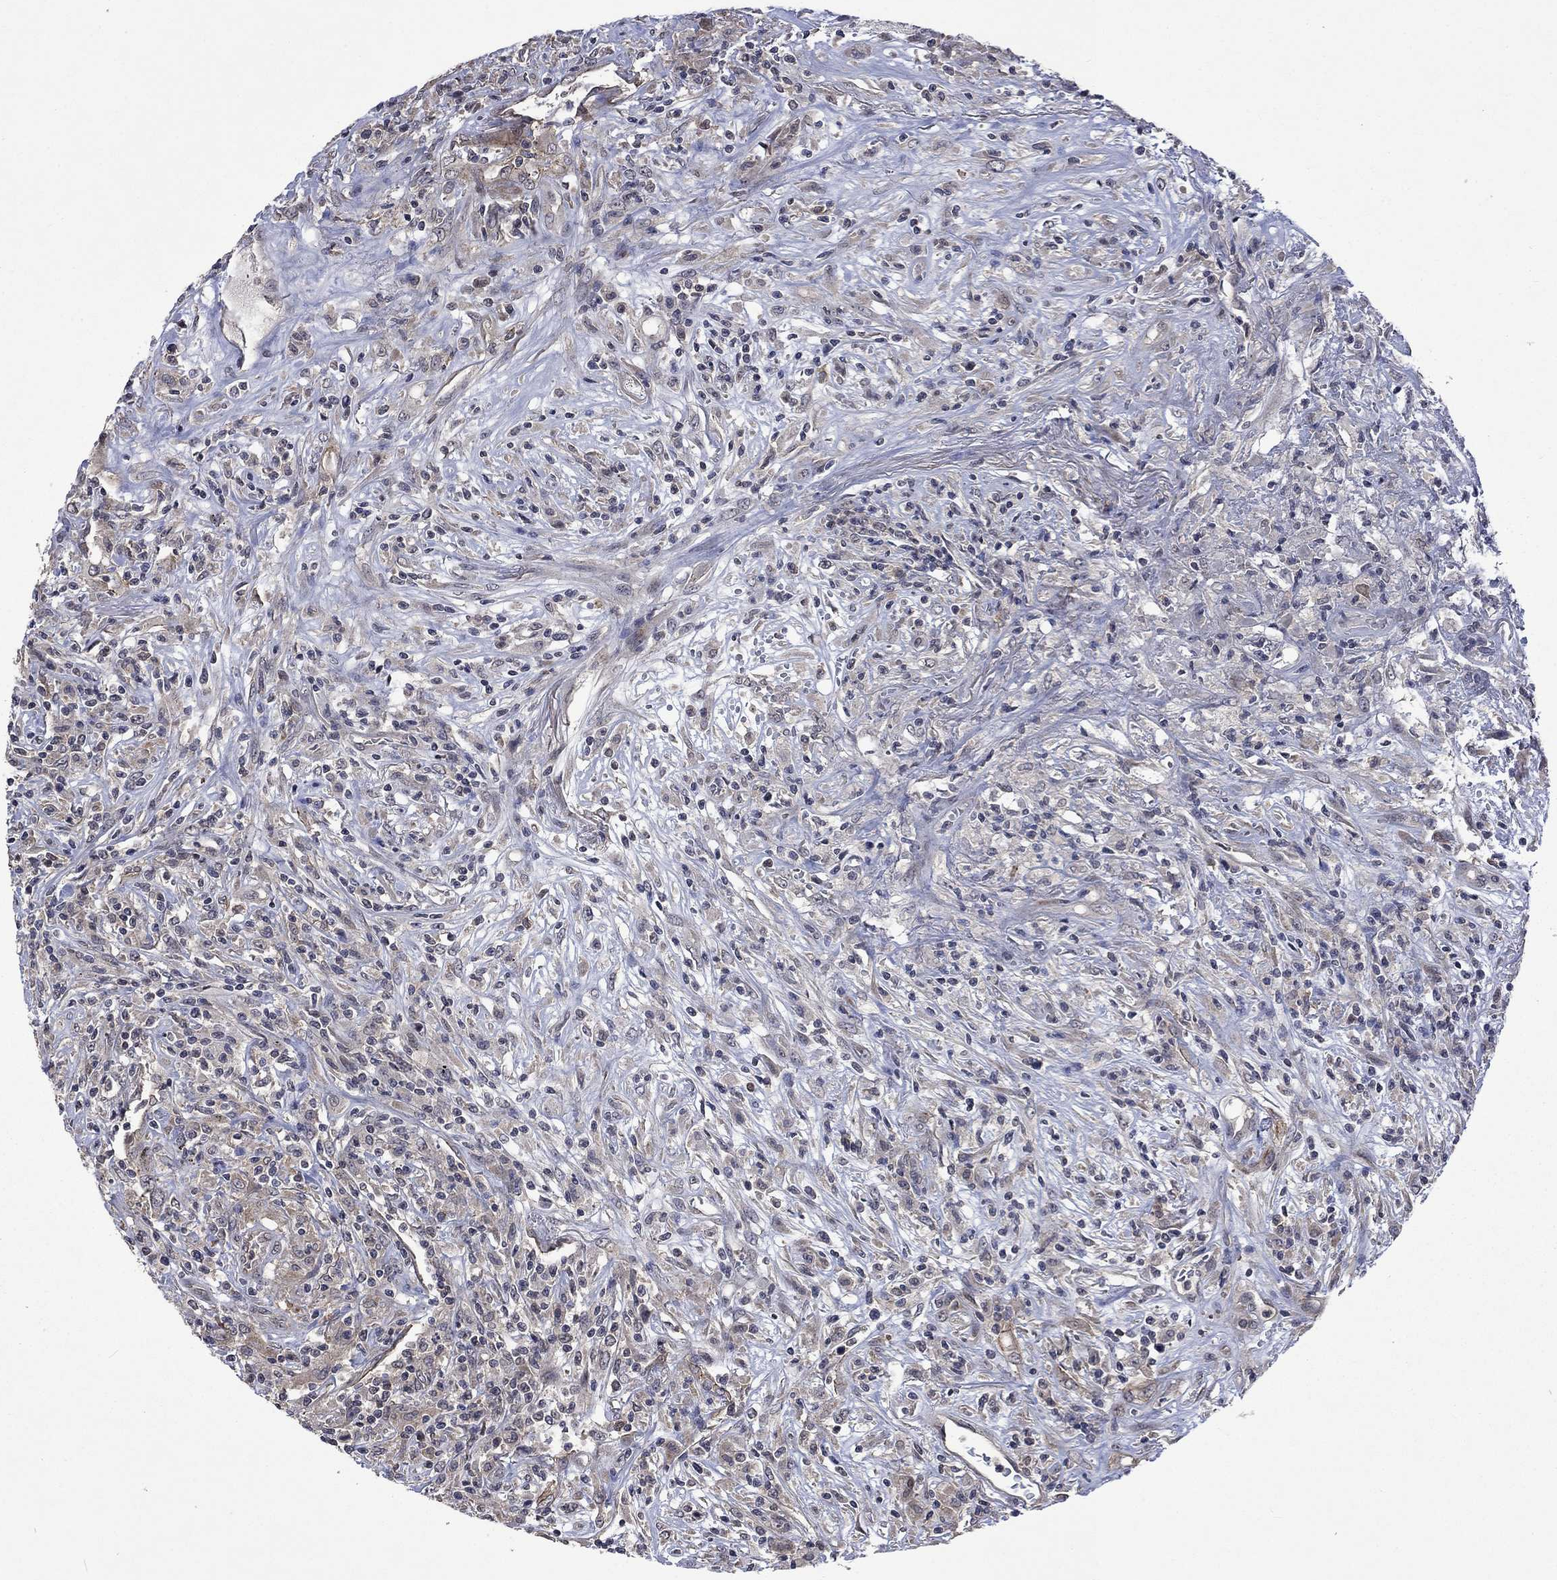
{"staining": {"intensity": "negative", "quantity": "none", "location": "none"}, "tissue": "lymphoma", "cell_type": "Tumor cells", "image_type": "cancer", "snomed": [{"axis": "morphology", "description": "Malignant lymphoma, non-Hodgkin's type, High grade"}, {"axis": "topography", "description": "Lung"}], "caption": "High power microscopy photomicrograph of an immunohistochemistry (IHC) histopathology image of malignant lymphoma, non-Hodgkin's type (high-grade), revealing no significant positivity in tumor cells.", "gene": "PPP1R9A", "patient": {"sex": "male", "age": 79}}